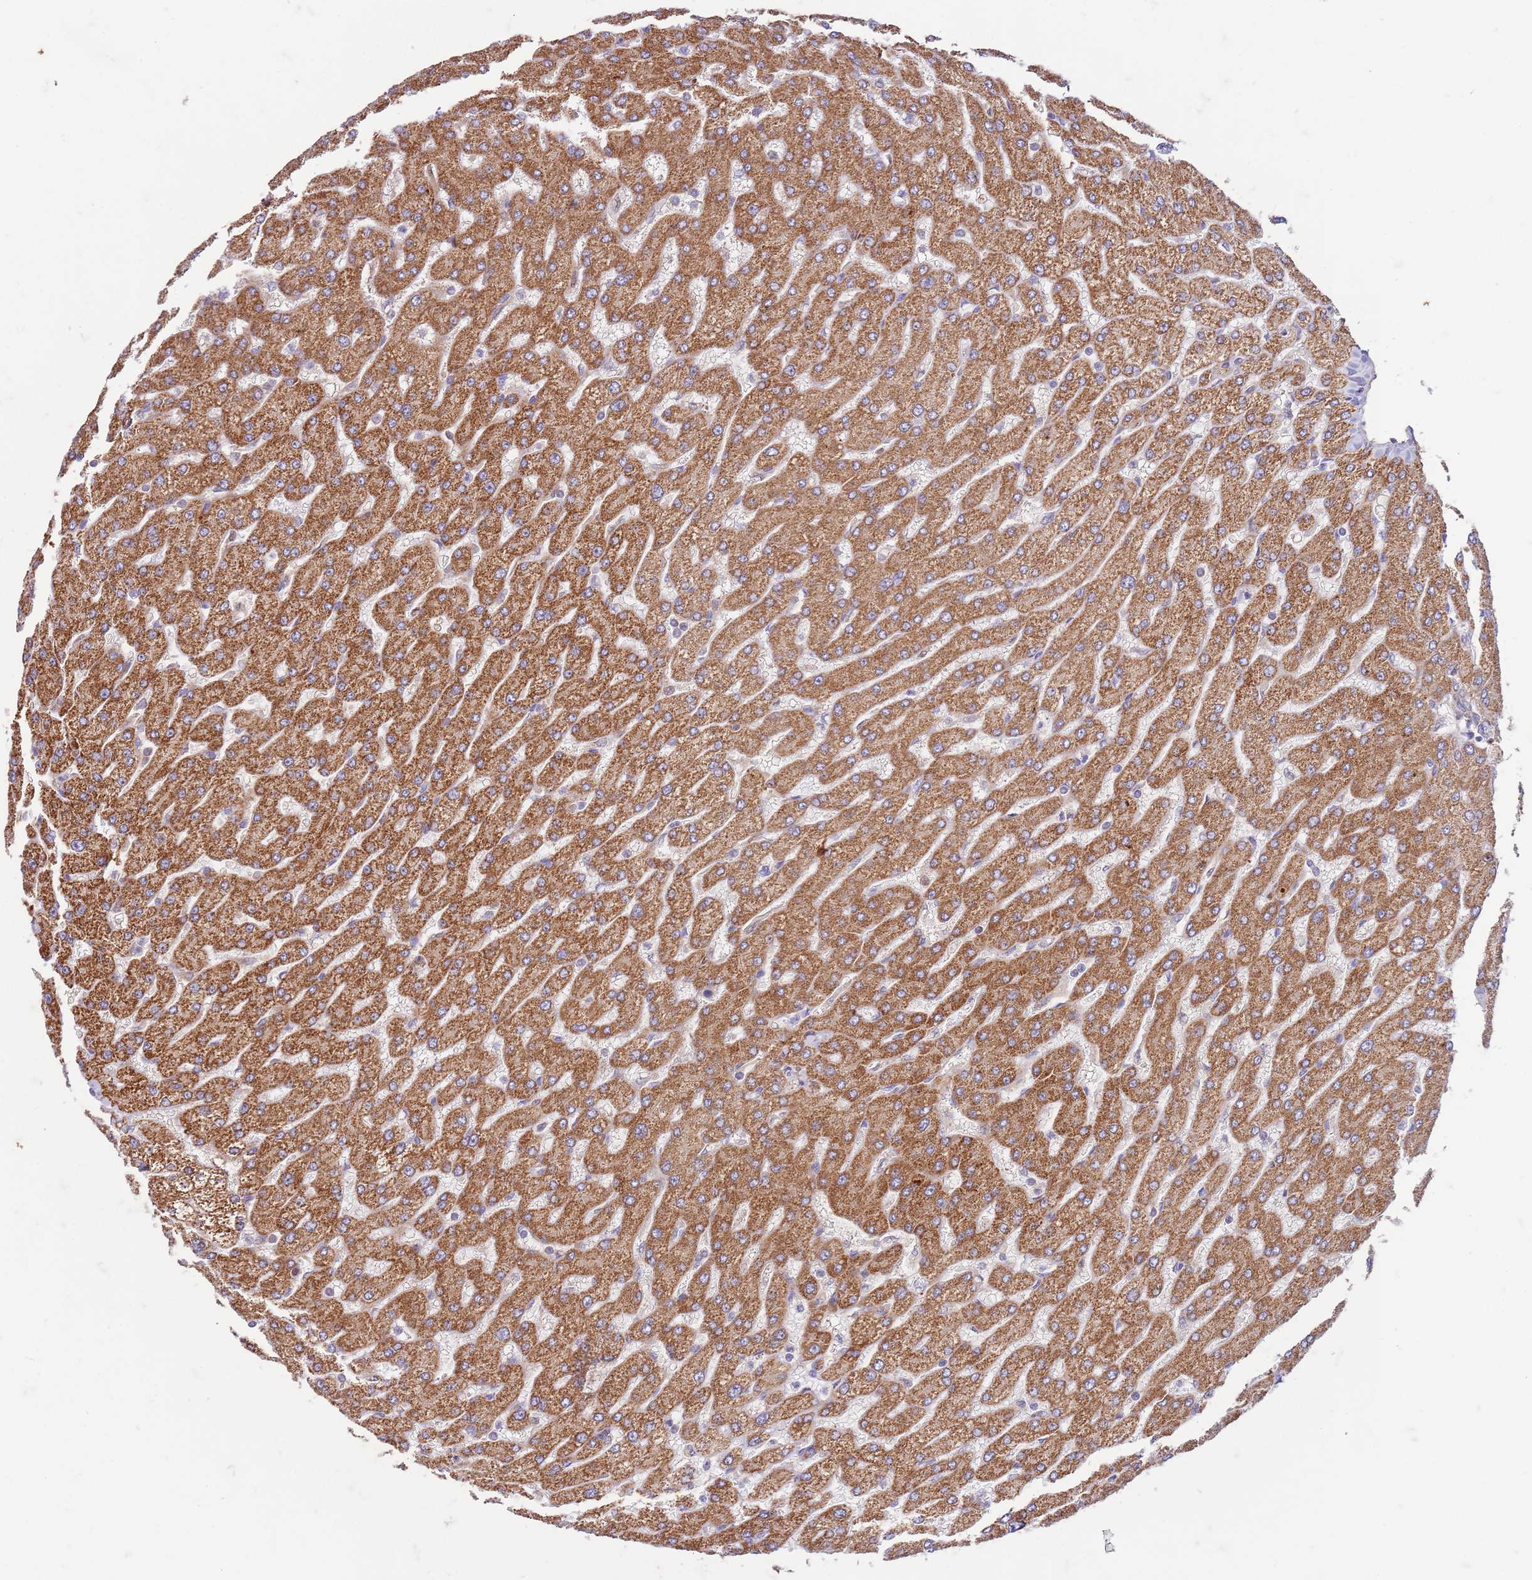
{"staining": {"intensity": "weak", "quantity": "<25%", "location": "cytoplasmic/membranous"}, "tissue": "liver", "cell_type": "Cholangiocytes", "image_type": "normal", "snomed": [{"axis": "morphology", "description": "Normal tissue, NOS"}, {"axis": "topography", "description": "Liver"}], "caption": "IHC histopathology image of unremarkable human liver stained for a protein (brown), which shows no expression in cholangiocytes.", "gene": "OSBP", "patient": {"sex": "male", "age": 55}}